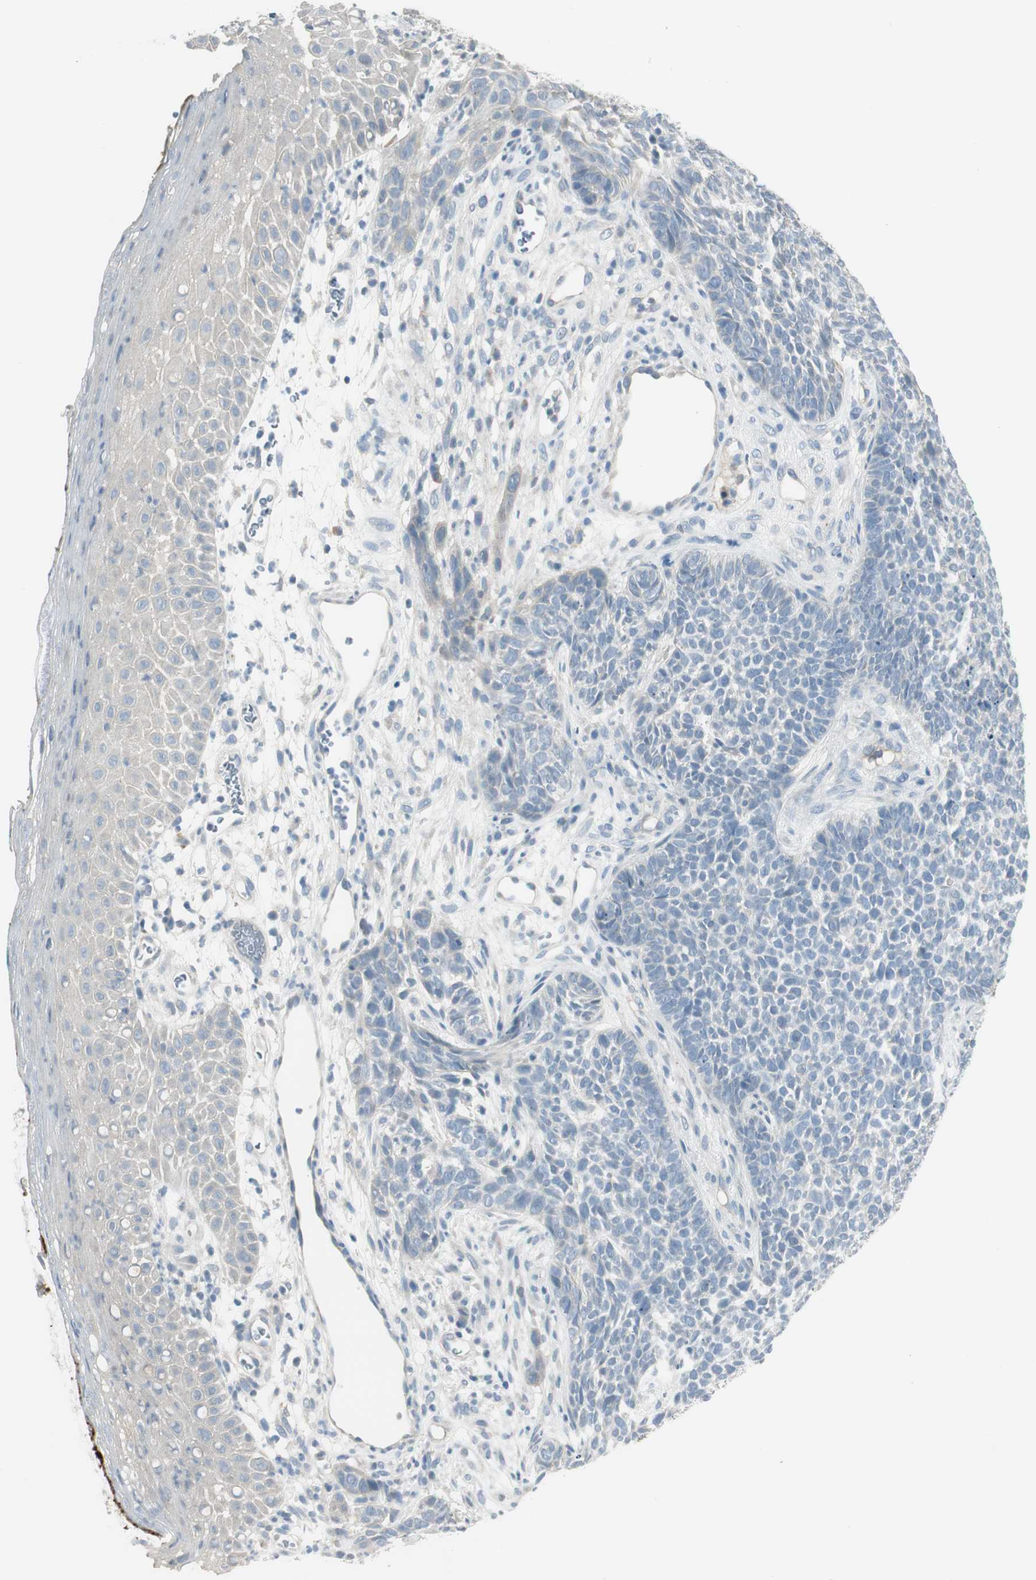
{"staining": {"intensity": "negative", "quantity": "none", "location": "none"}, "tissue": "skin cancer", "cell_type": "Tumor cells", "image_type": "cancer", "snomed": [{"axis": "morphology", "description": "Basal cell carcinoma"}, {"axis": "topography", "description": "Skin"}], "caption": "DAB immunohistochemical staining of human skin cancer (basal cell carcinoma) demonstrates no significant staining in tumor cells.", "gene": "EVA1A", "patient": {"sex": "female", "age": 84}}